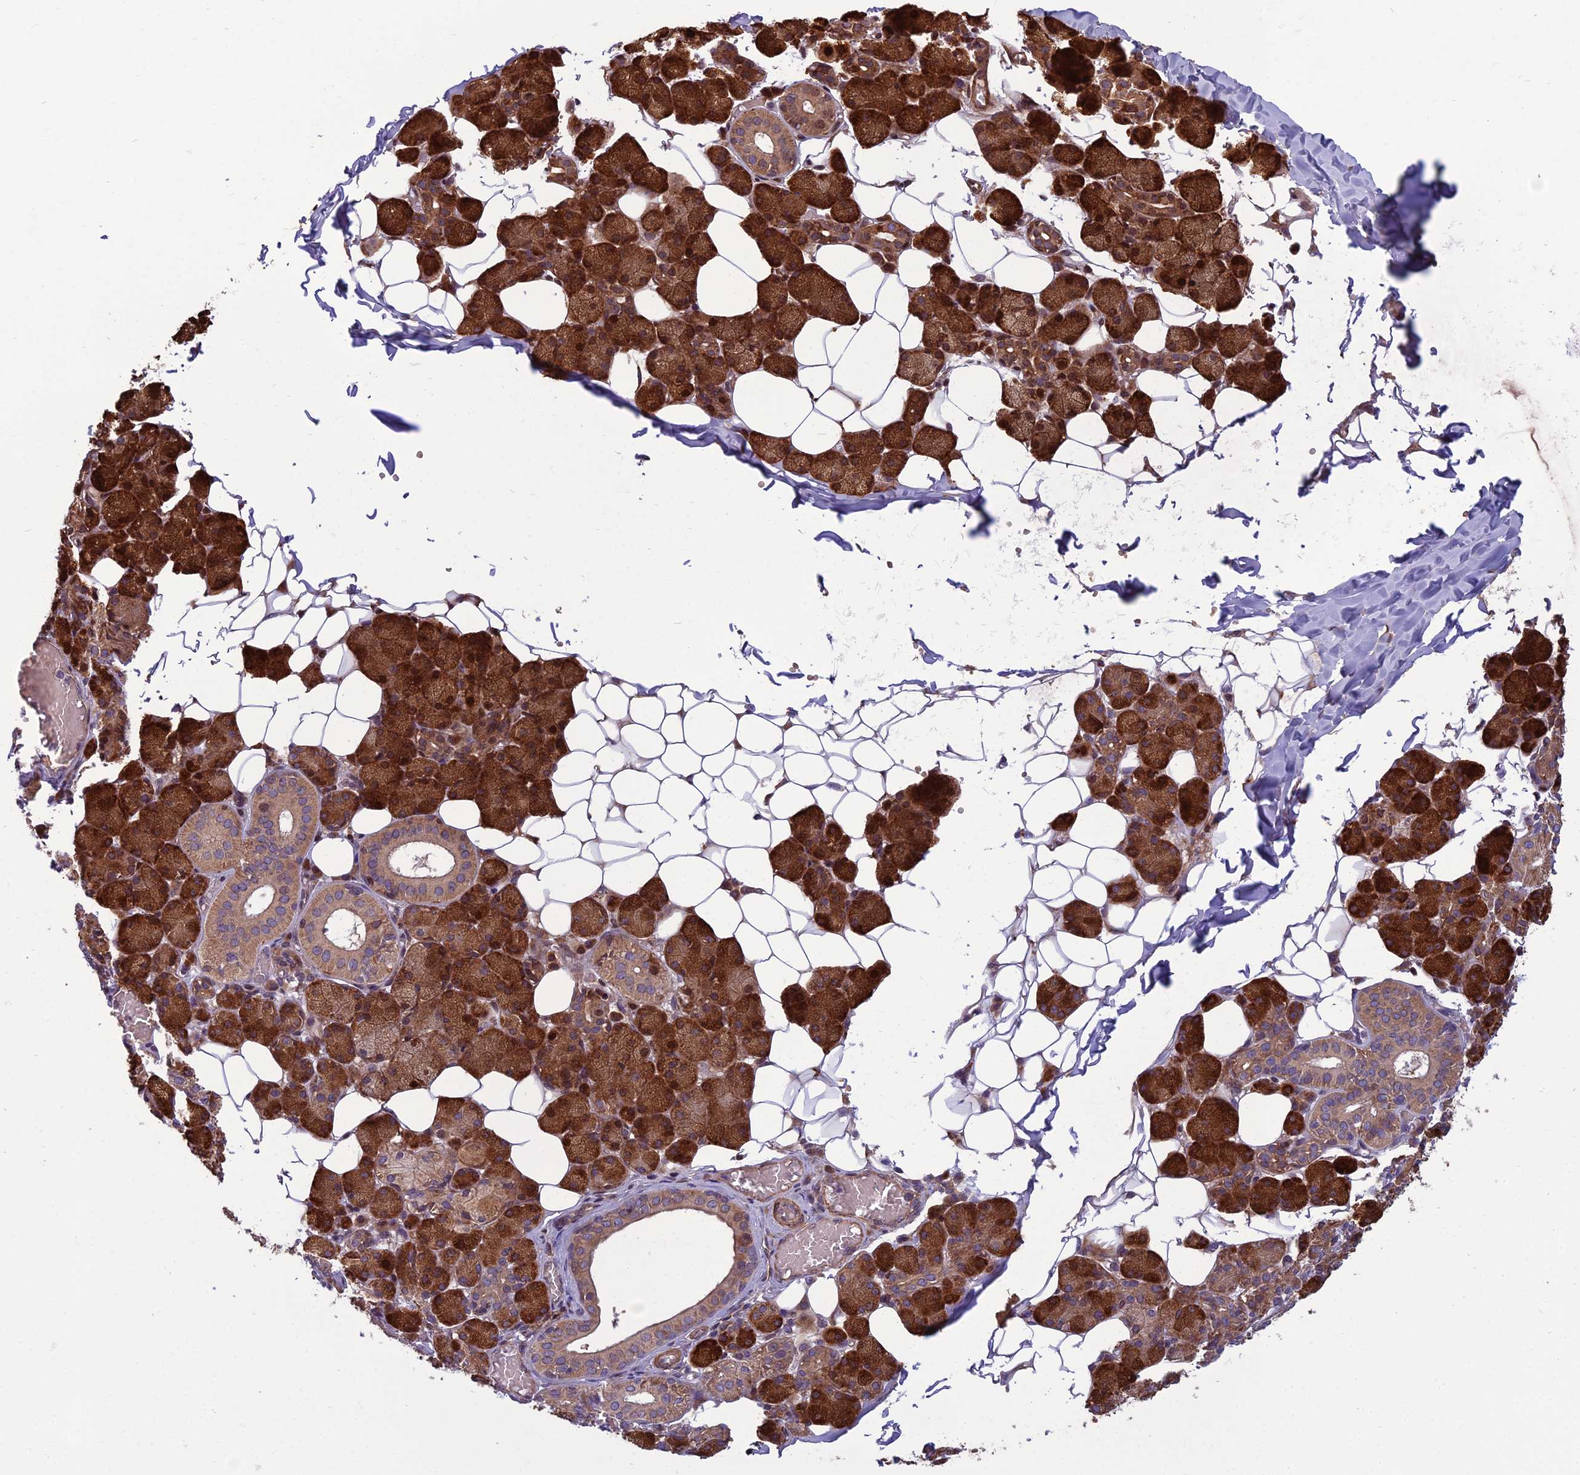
{"staining": {"intensity": "strong", "quantity": ">75%", "location": "cytoplasmic/membranous"}, "tissue": "salivary gland", "cell_type": "Glandular cells", "image_type": "normal", "snomed": [{"axis": "morphology", "description": "Normal tissue, NOS"}, {"axis": "topography", "description": "Salivary gland"}], "caption": "Immunohistochemistry staining of benign salivary gland, which exhibits high levels of strong cytoplasmic/membranous staining in about >75% of glandular cells indicating strong cytoplasmic/membranous protein staining. The staining was performed using DAB (3,3'-diaminobenzidine) (brown) for protein detection and nuclei were counterstained in hematoxylin (blue).", "gene": "WDR24", "patient": {"sex": "female", "age": 33}}